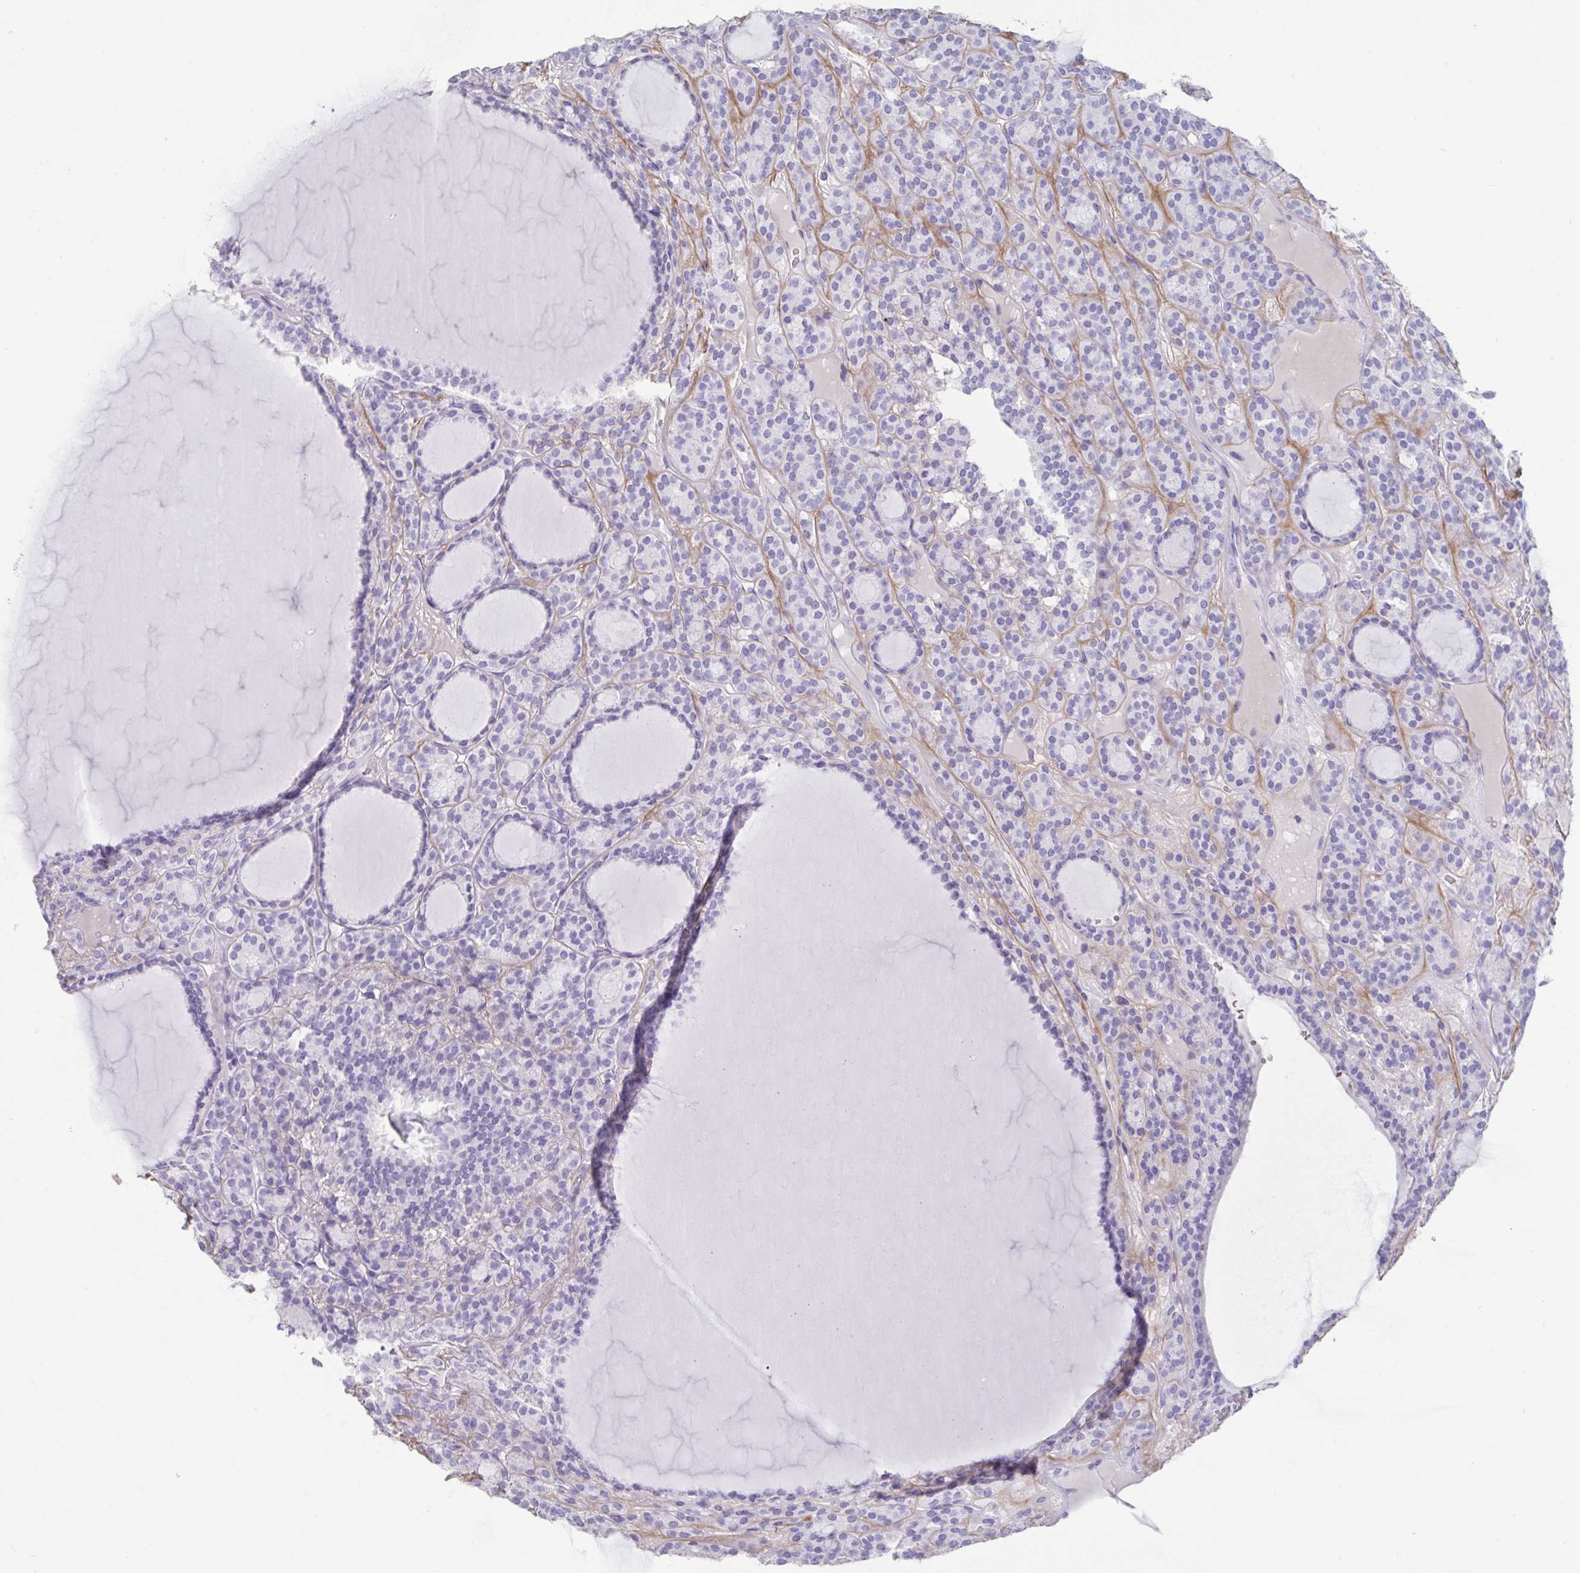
{"staining": {"intensity": "negative", "quantity": "none", "location": "none"}, "tissue": "thyroid cancer", "cell_type": "Tumor cells", "image_type": "cancer", "snomed": [{"axis": "morphology", "description": "Follicular adenoma carcinoma, NOS"}, {"axis": "topography", "description": "Thyroid gland"}], "caption": "Immunohistochemical staining of thyroid cancer exhibits no significant expression in tumor cells.", "gene": "TNNC1", "patient": {"sex": "female", "age": 63}}